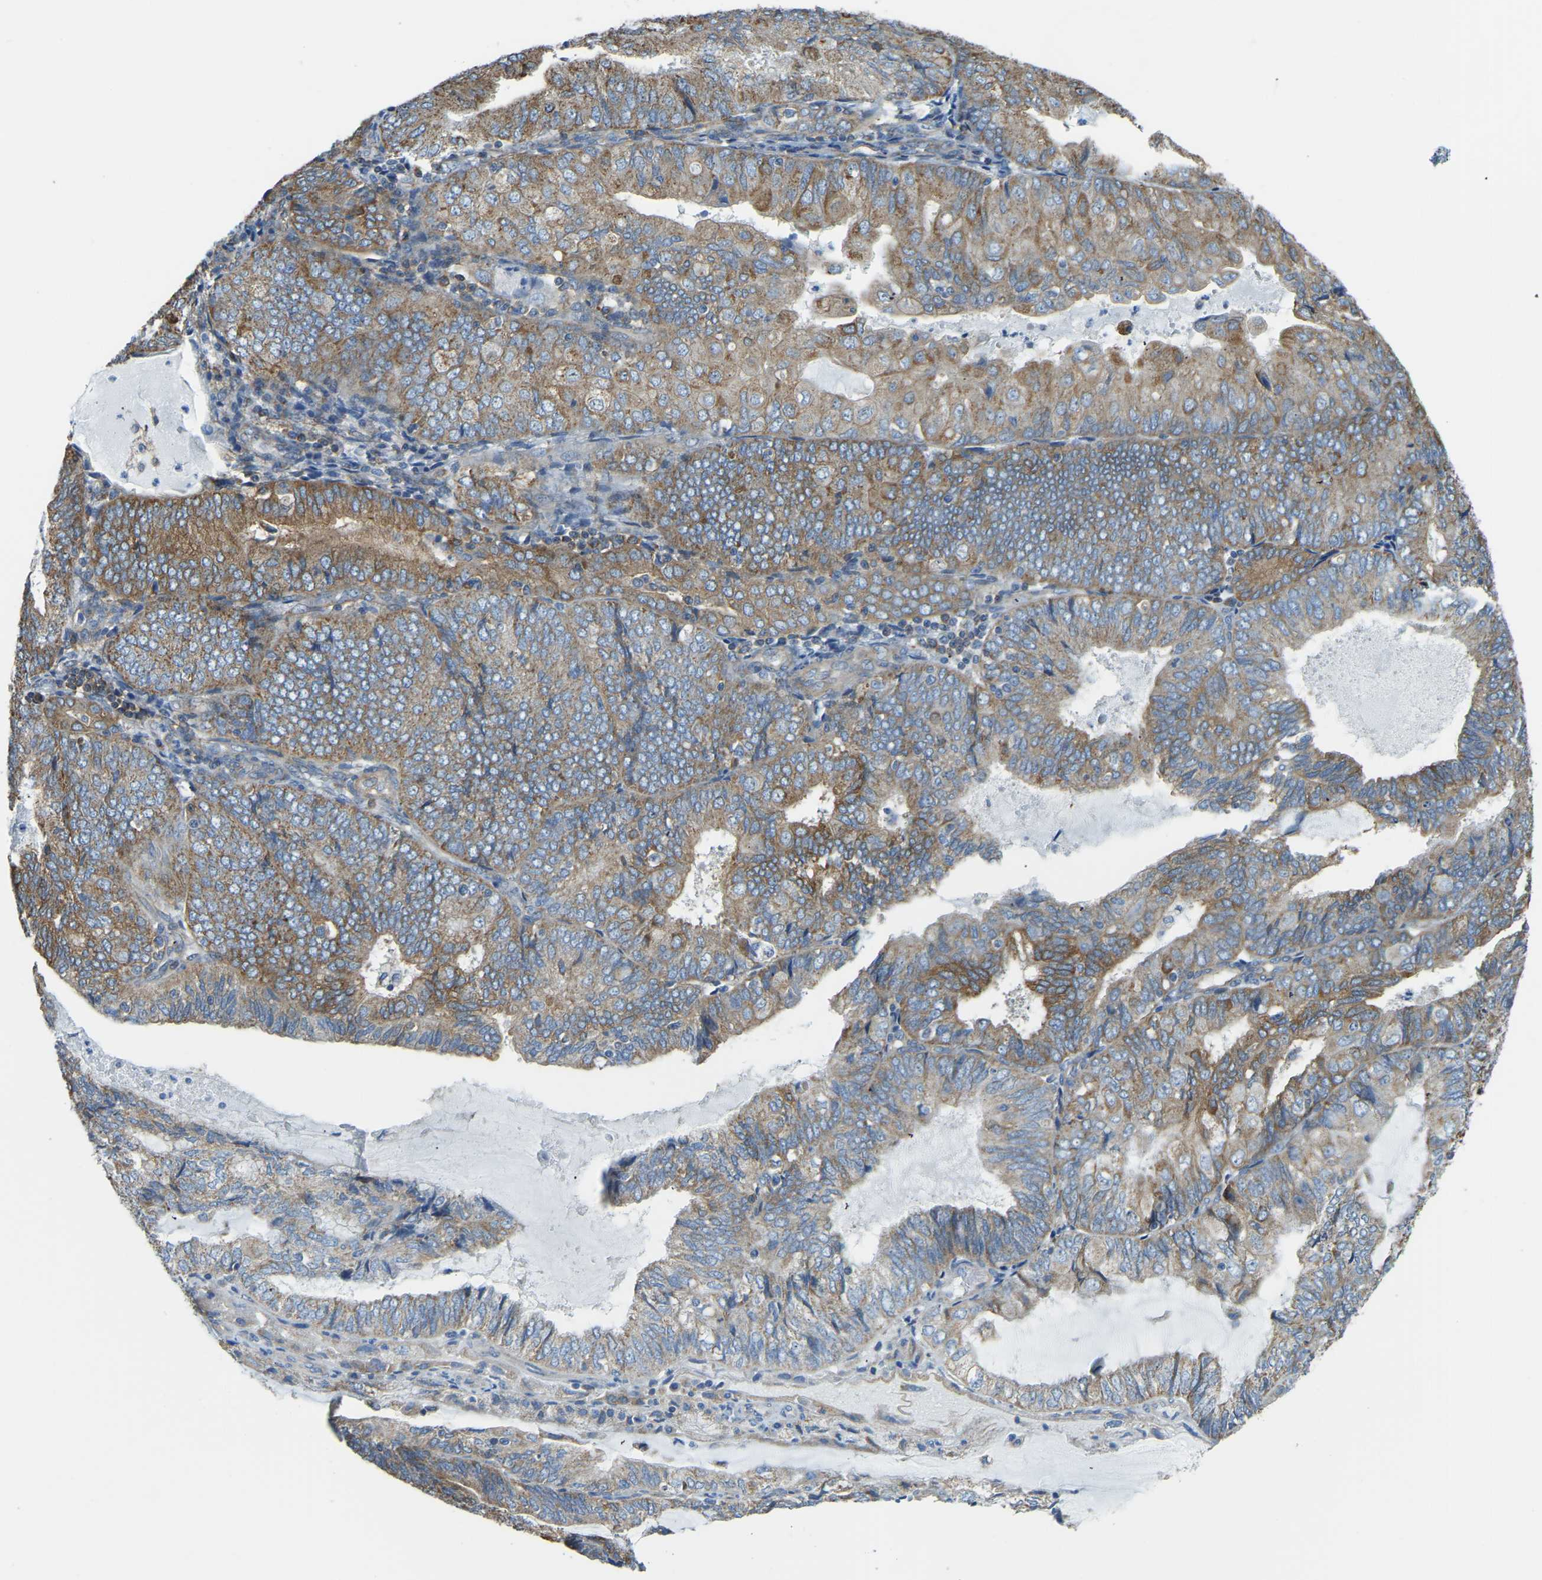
{"staining": {"intensity": "moderate", "quantity": ">75%", "location": "cytoplasmic/membranous"}, "tissue": "endometrial cancer", "cell_type": "Tumor cells", "image_type": "cancer", "snomed": [{"axis": "morphology", "description": "Adenocarcinoma, NOS"}, {"axis": "topography", "description": "Endometrium"}], "caption": "Immunohistochemistry (IHC) micrograph of human endometrial cancer (adenocarcinoma) stained for a protein (brown), which reveals medium levels of moderate cytoplasmic/membranous expression in about >75% of tumor cells.", "gene": "AHNAK", "patient": {"sex": "female", "age": 81}}